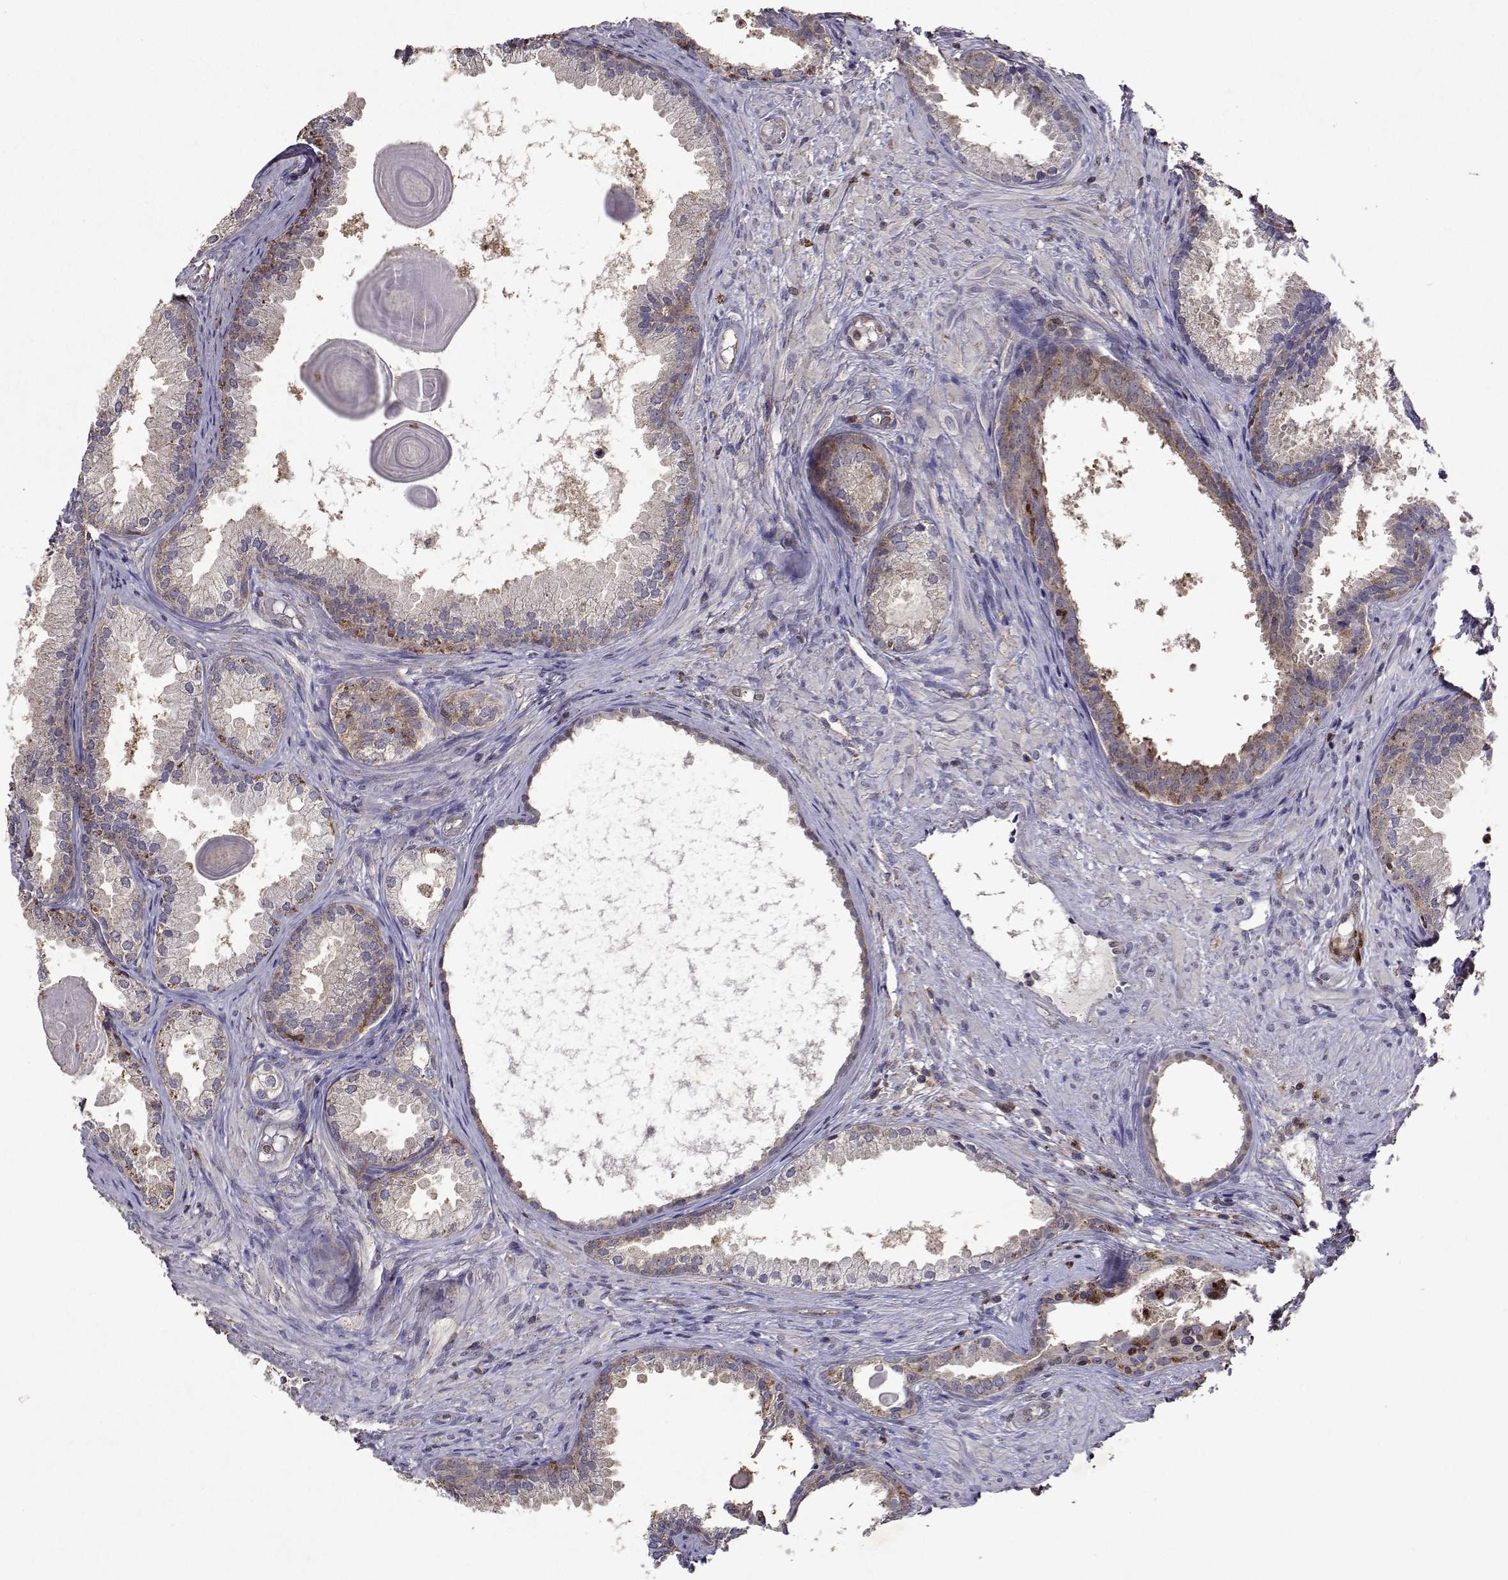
{"staining": {"intensity": "negative", "quantity": "none", "location": "none"}, "tissue": "prostate cancer", "cell_type": "Tumor cells", "image_type": "cancer", "snomed": [{"axis": "morphology", "description": "Adenocarcinoma, High grade"}, {"axis": "topography", "description": "Prostate"}], "caption": "This photomicrograph is of prostate cancer (adenocarcinoma (high-grade)) stained with immunohistochemistry (IHC) to label a protein in brown with the nuclei are counter-stained blue. There is no staining in tumor cells.", "gene": "APAF1", "patient": {"sex": "male", "age": 83}}